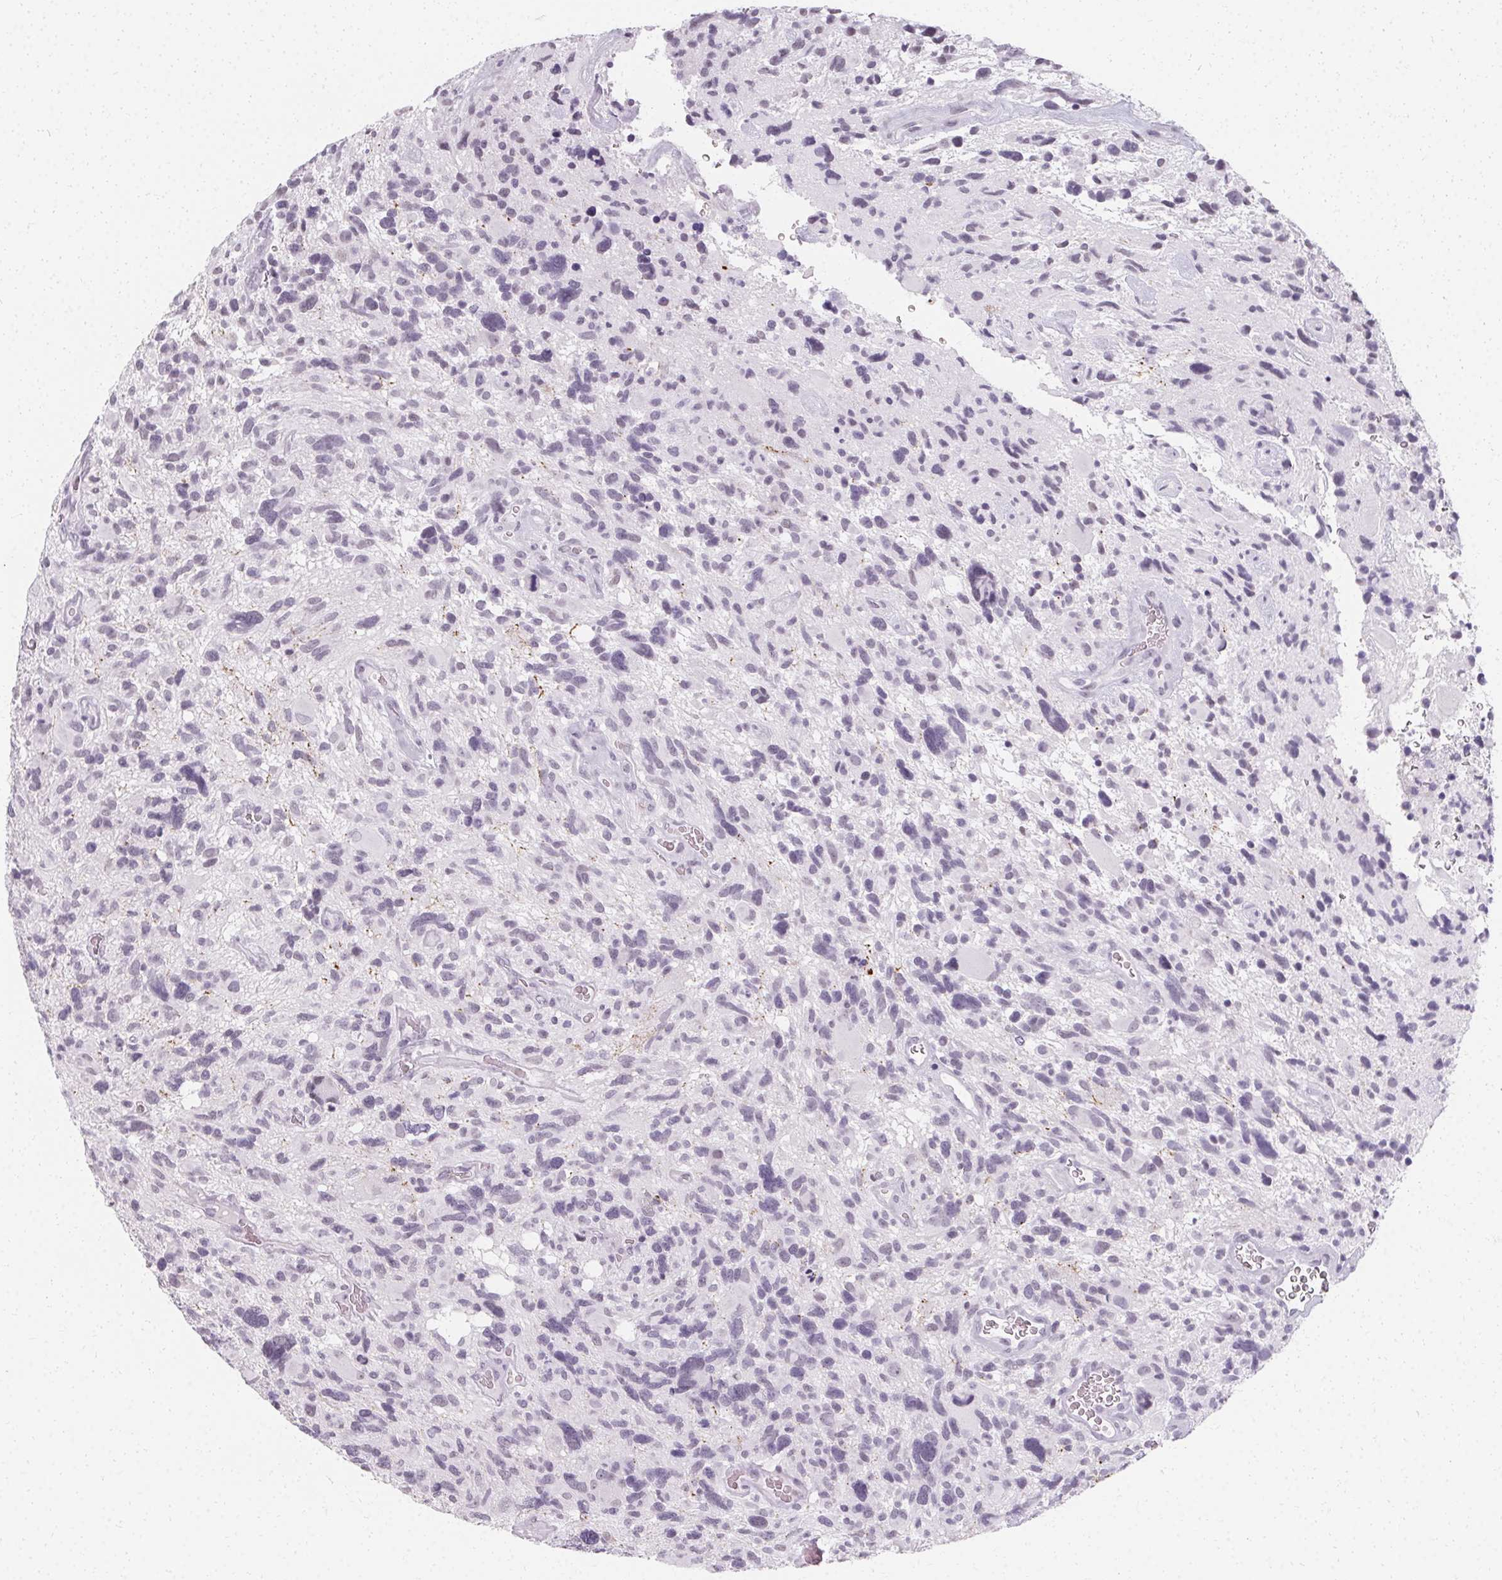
{"staining": {"intensity": "negative", "quantity": "none", "location": "none"}, "tissue": "glioma", "cell_type": "Tumor cells", "image_type": "cancer", "snomed": [{"axis": "morphology", "description": "Glioma, malignant, High grade"}, {"axis": "topography", "description": "Brain"}], "caption": "Immunohistochemistry (IHC) image of neoplastic tissue: high-grade glioma (malignant) stained with DAB displays no significant protein staining in tumor cells.", "gene": "SYNPR", "patient": {"sex": "male", "age": 49}}